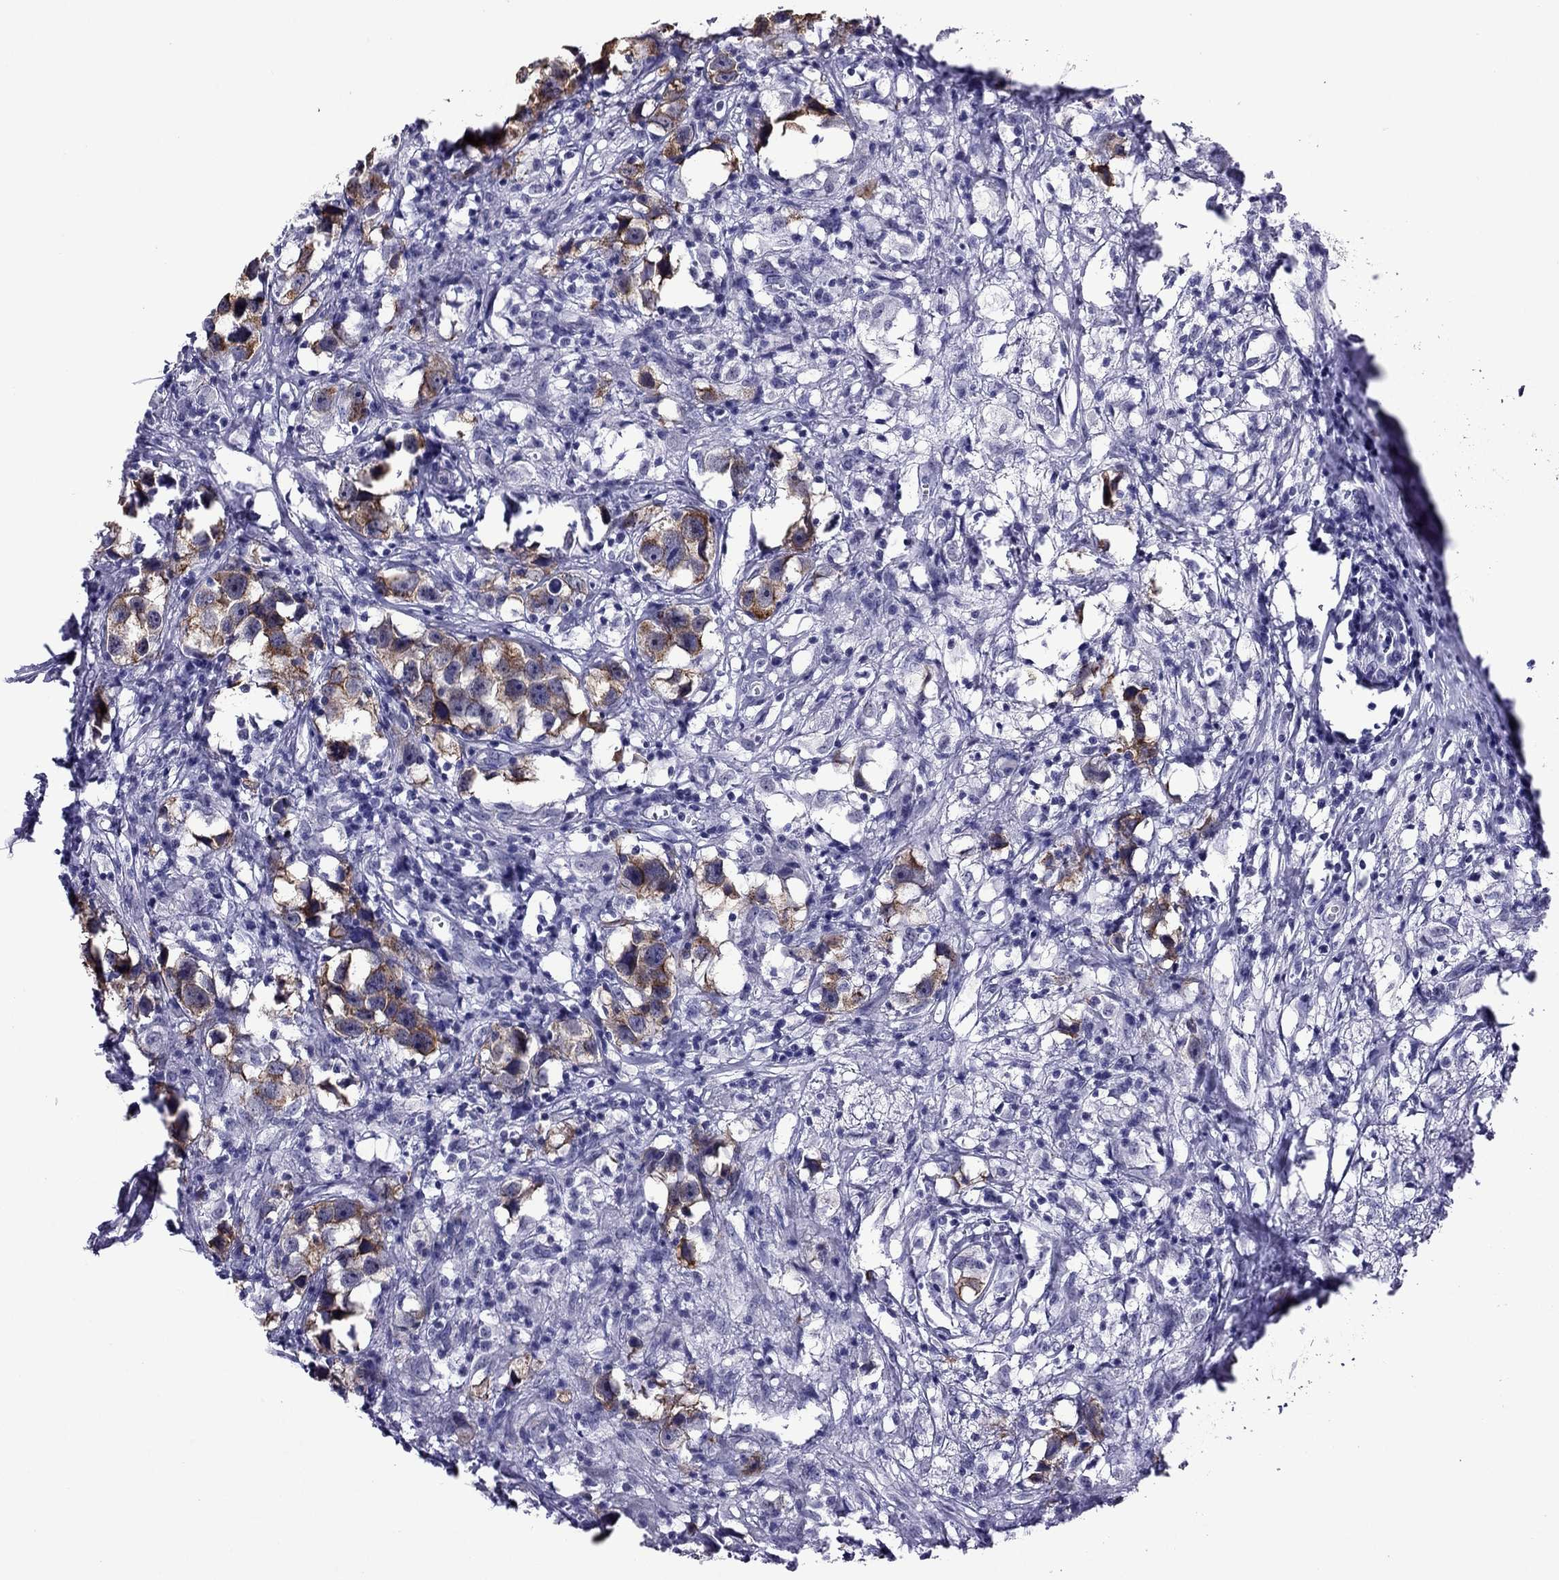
{"staining": {"intensity": "moderate", "quantity": "<25%", "location": "cytoplasmic/membranous"}, "tissue": "testis cancer", "cell_type": "Tumor cells", "image_type": "cancer", "snomed": [{"axis": "morphology", "description": "Seminoma, NOS"}, {"axis": "topography", "description": "Testis"}], "caption": "This image reveals testis cancer stained with IHC to label a protein in brown. The cytoplasmic/membranous of tumor cells show moderate positivity for the protein. Nuclei are counter-stained blue.", "gene": "ZNF646", "patient": {"sex": "male", "age": 49}}